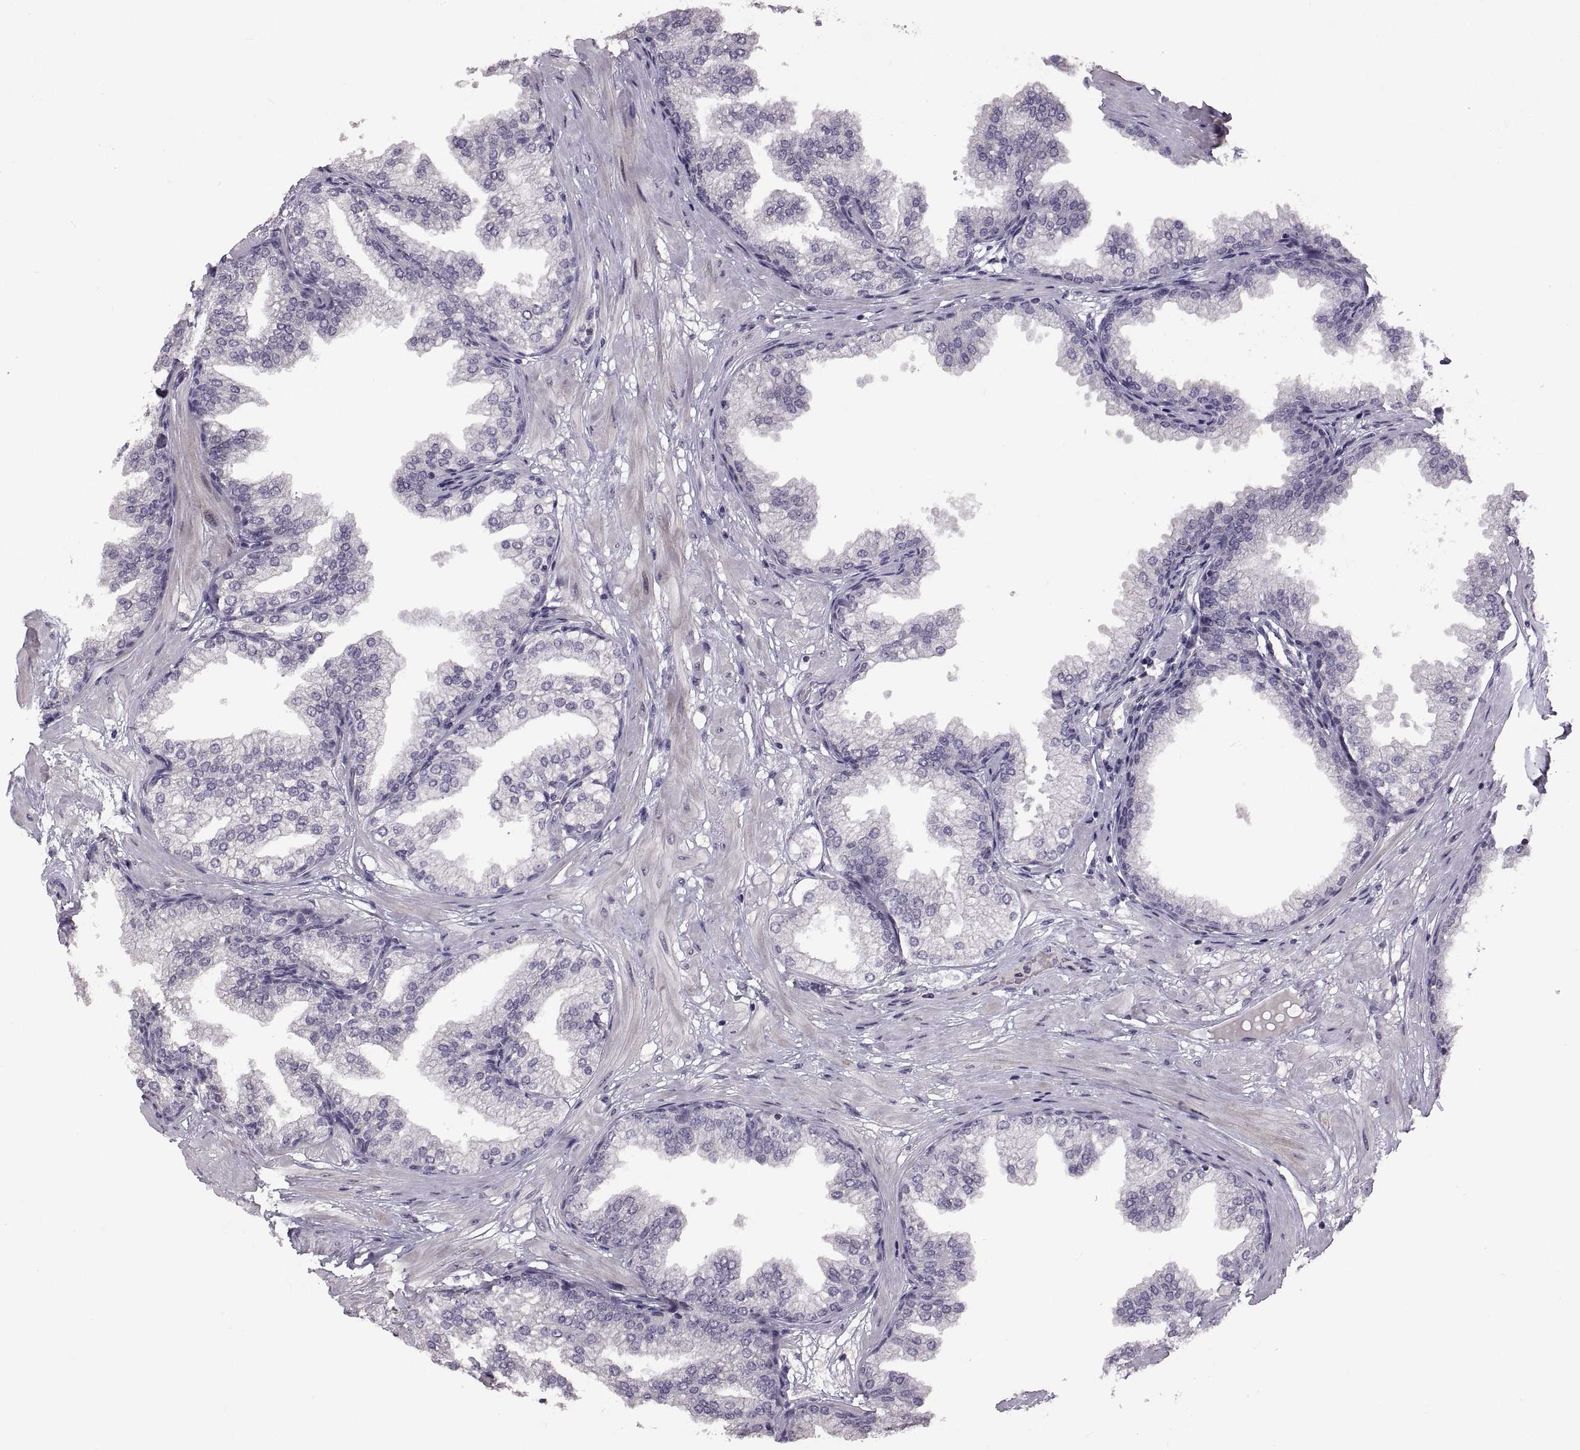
{"staining": {"intensity": "negative", "quantity": "none", "location": "none"}, "tissue": "prostate", "cell_type": "Glandular cells", "image_type": "normal", "snomed": [{"axis": "morphology", "description": "Normal tissue, NOS"}, {"axis": "topography", "description": "Prostate"}], "caption": "Glandular cells are negative for brown protein staining in benign prostate. (DAB IHC visualized using brightfield microscopy, high magnification).", "gene": "NEK2", "patient": {"sex": "male", "age": 37}}